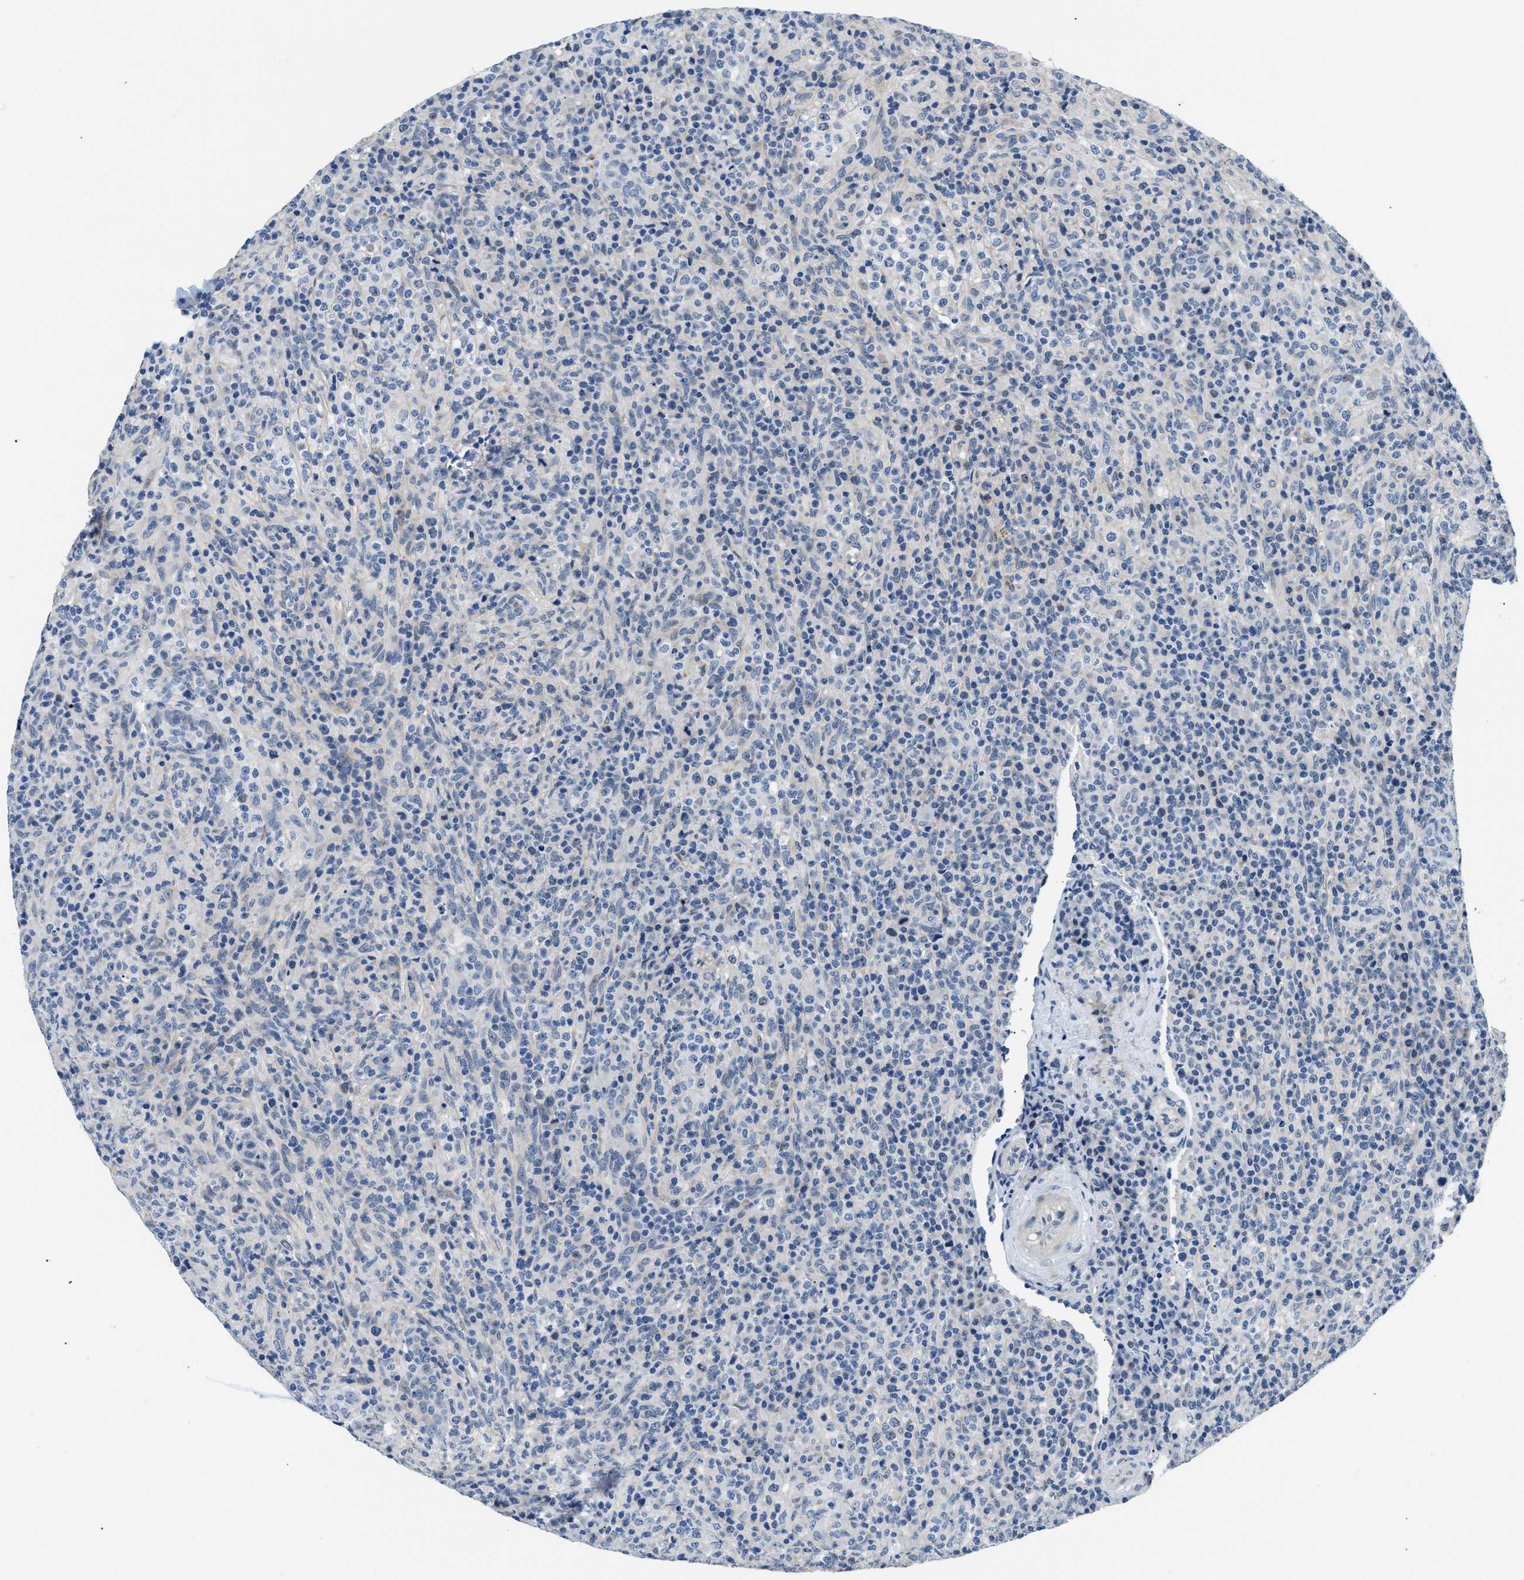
{"staining": {"intensity": "negative", "quantity": "none", "location": "none"}, "tissue": "lymphoma", "cell_type": "Tumor cells", "image_type": "cancer", "snomed": [{"axis": "morphology", "description": "Malignant lymphoma, non-Hodgkin's type, High grade"}, {"axis": "topography", "description": "Lymph node"}], "caption": "Immunohistochemical staining of malignant lymphoma, non-Hodgkin's type (high-grade) displays no significant staining in tumor cells. Nuclei are stained in blue.", "gene": "CLGN", "patient": {"sex": "female", "age": 76}}